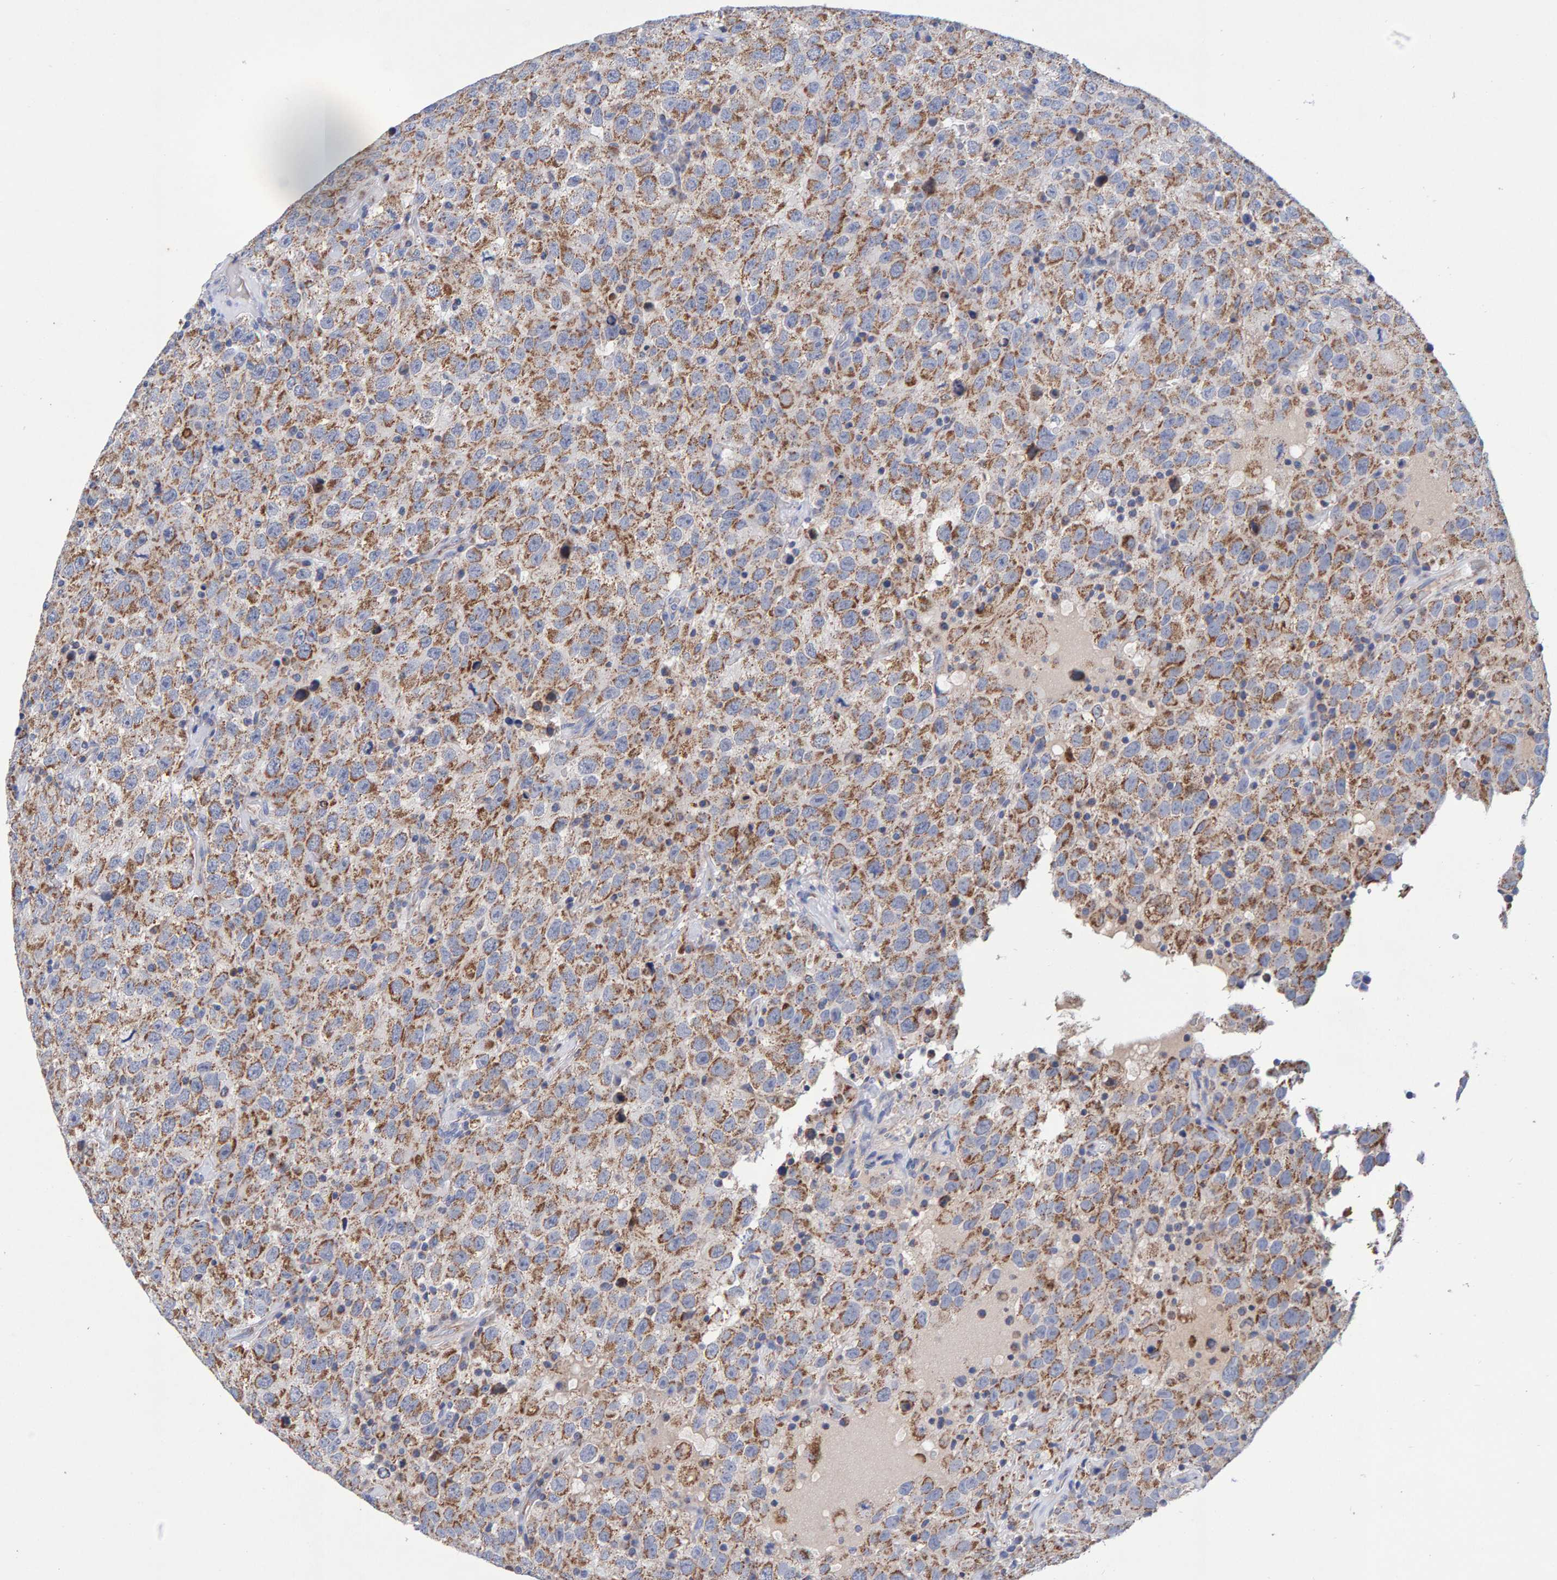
{"staining": {"intensity": "moderate", "quantity": ">75%", "location": "cytoplasmic/membranous"}, "tissue": "testis cancer", "cell_type": "Tumor cells", "image_type": "cancer", "snomed": [{"axis": "morphology", "description": "Seminoma, NOS"}, {"axis": "topography", "description": "Testis"}], "caption": "Brown immunohistochemical staining in testis cancer (seminoma) exhibits moderate cytoplasmic/membranous staining in approximately >75% of tumor cells.", "gene": "EFR3A", "patient": {"sex": "male", "age": 41}}